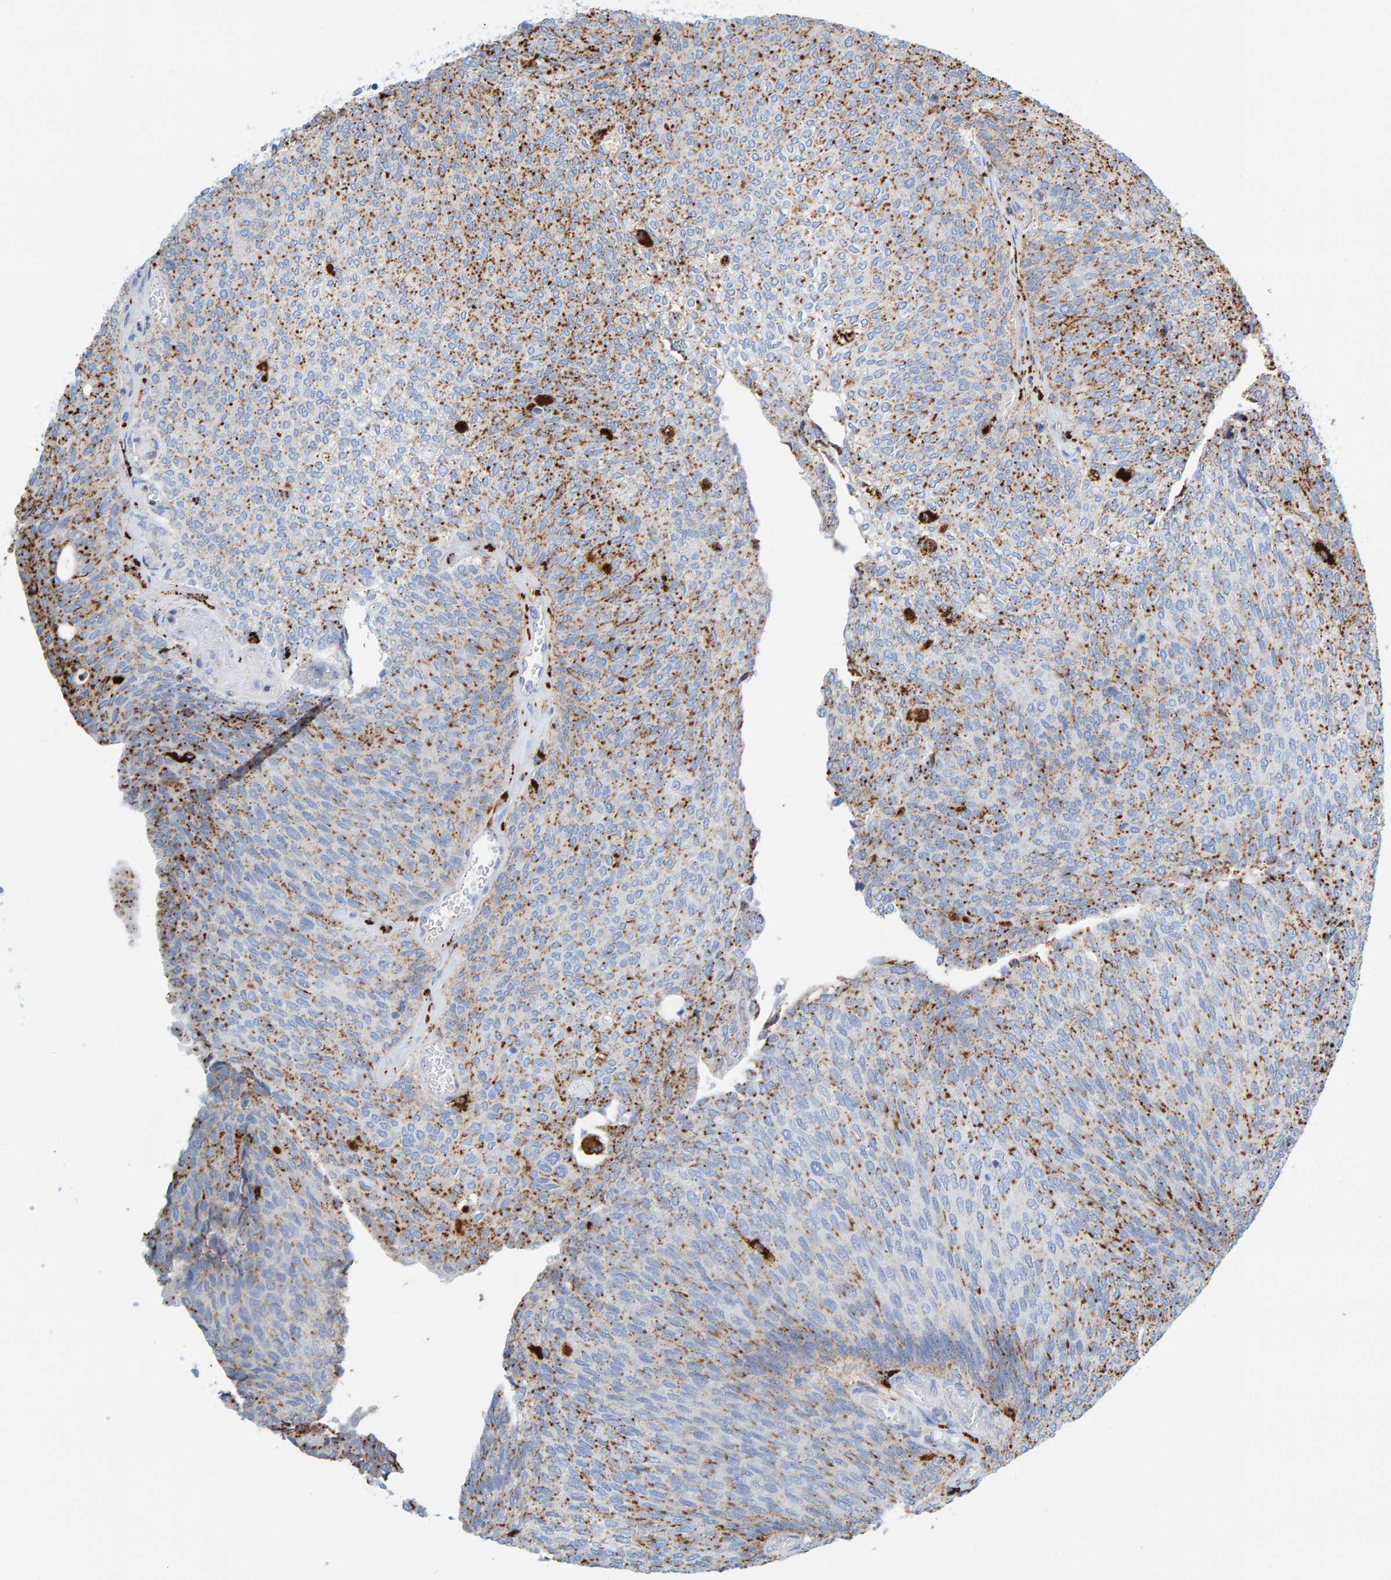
{"staining": {"intensity": "moderate", "quantity": "25%-75%", "location": "cytoplasmic/membranous"}, "tissue": "urothelial cancer", "cell_type": "Tumor cells", "image_type": "cancer", "snomed": [{"axis": "morphology", "description": "Urothelial carcinoma, Low grade"}, {"axis": "topography", "description": "Urinary bladder"}], "caption": "Low-grade urothelial carcinoma stained for a protein (brown) reveals moderate cytoplasmic/membranous positive expression in about 25%-75% of tumor cells.", "gene": "BIN3", "patient": {"sex": "female", "age": 79}}